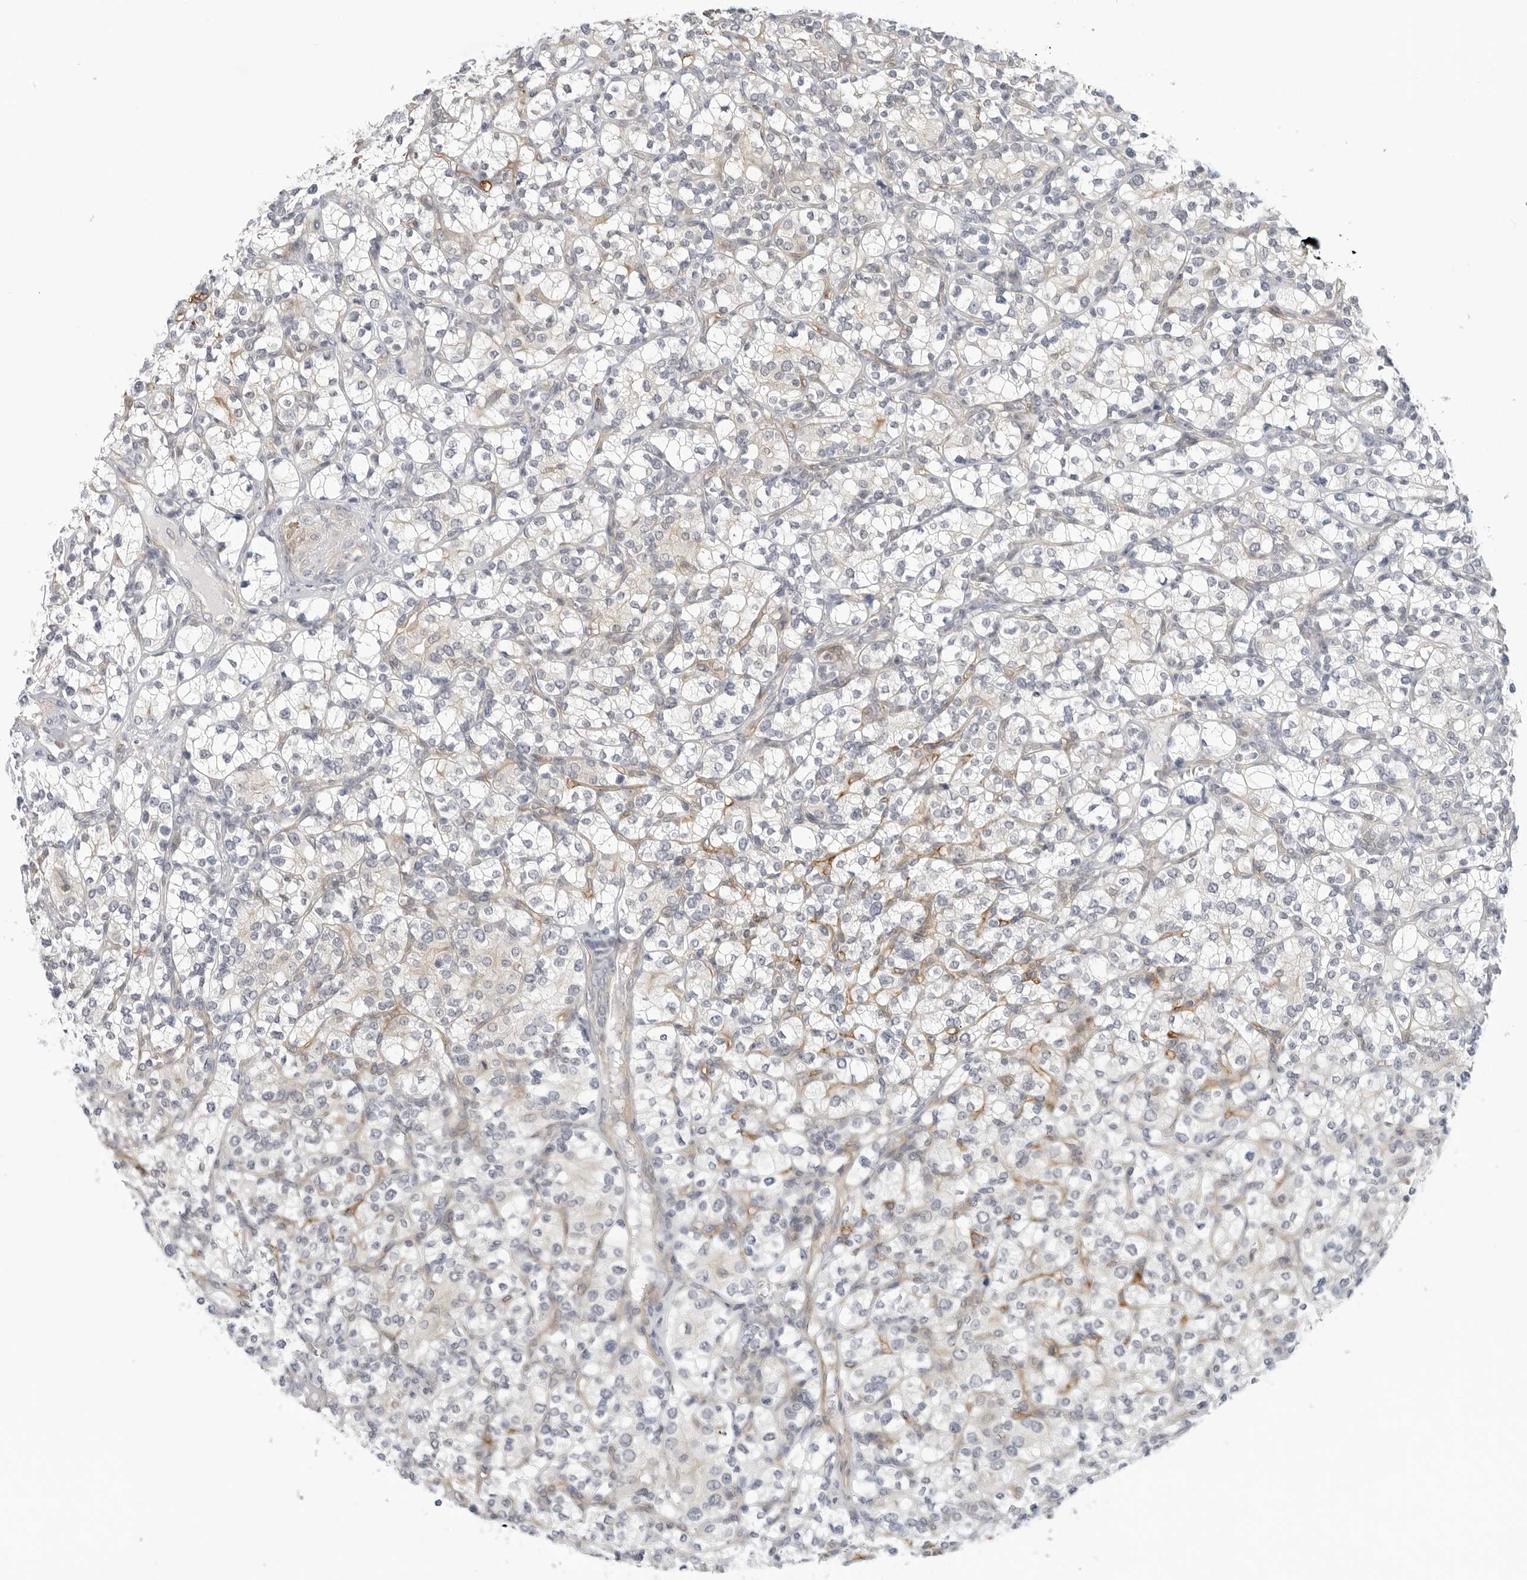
{"staining": {"intensity": "negative", "quantity": "none", "location": "none"}, "tissue": "renal cancer", "cell_type": "Tumor cells", "image_type": "cancer", "snomed": [{"axis": "morphology", "description": "Adenocarcinoma, NOS"}, {"axis": "topography", "description": "Kidney"}], "caption": "Immunohistochemistry (IHC) of adenocarcinoma (renal) demonstrates no staining in tumor cells.", "gene": "STXBP3", "patient": {"sex": "male", "age": 77}}